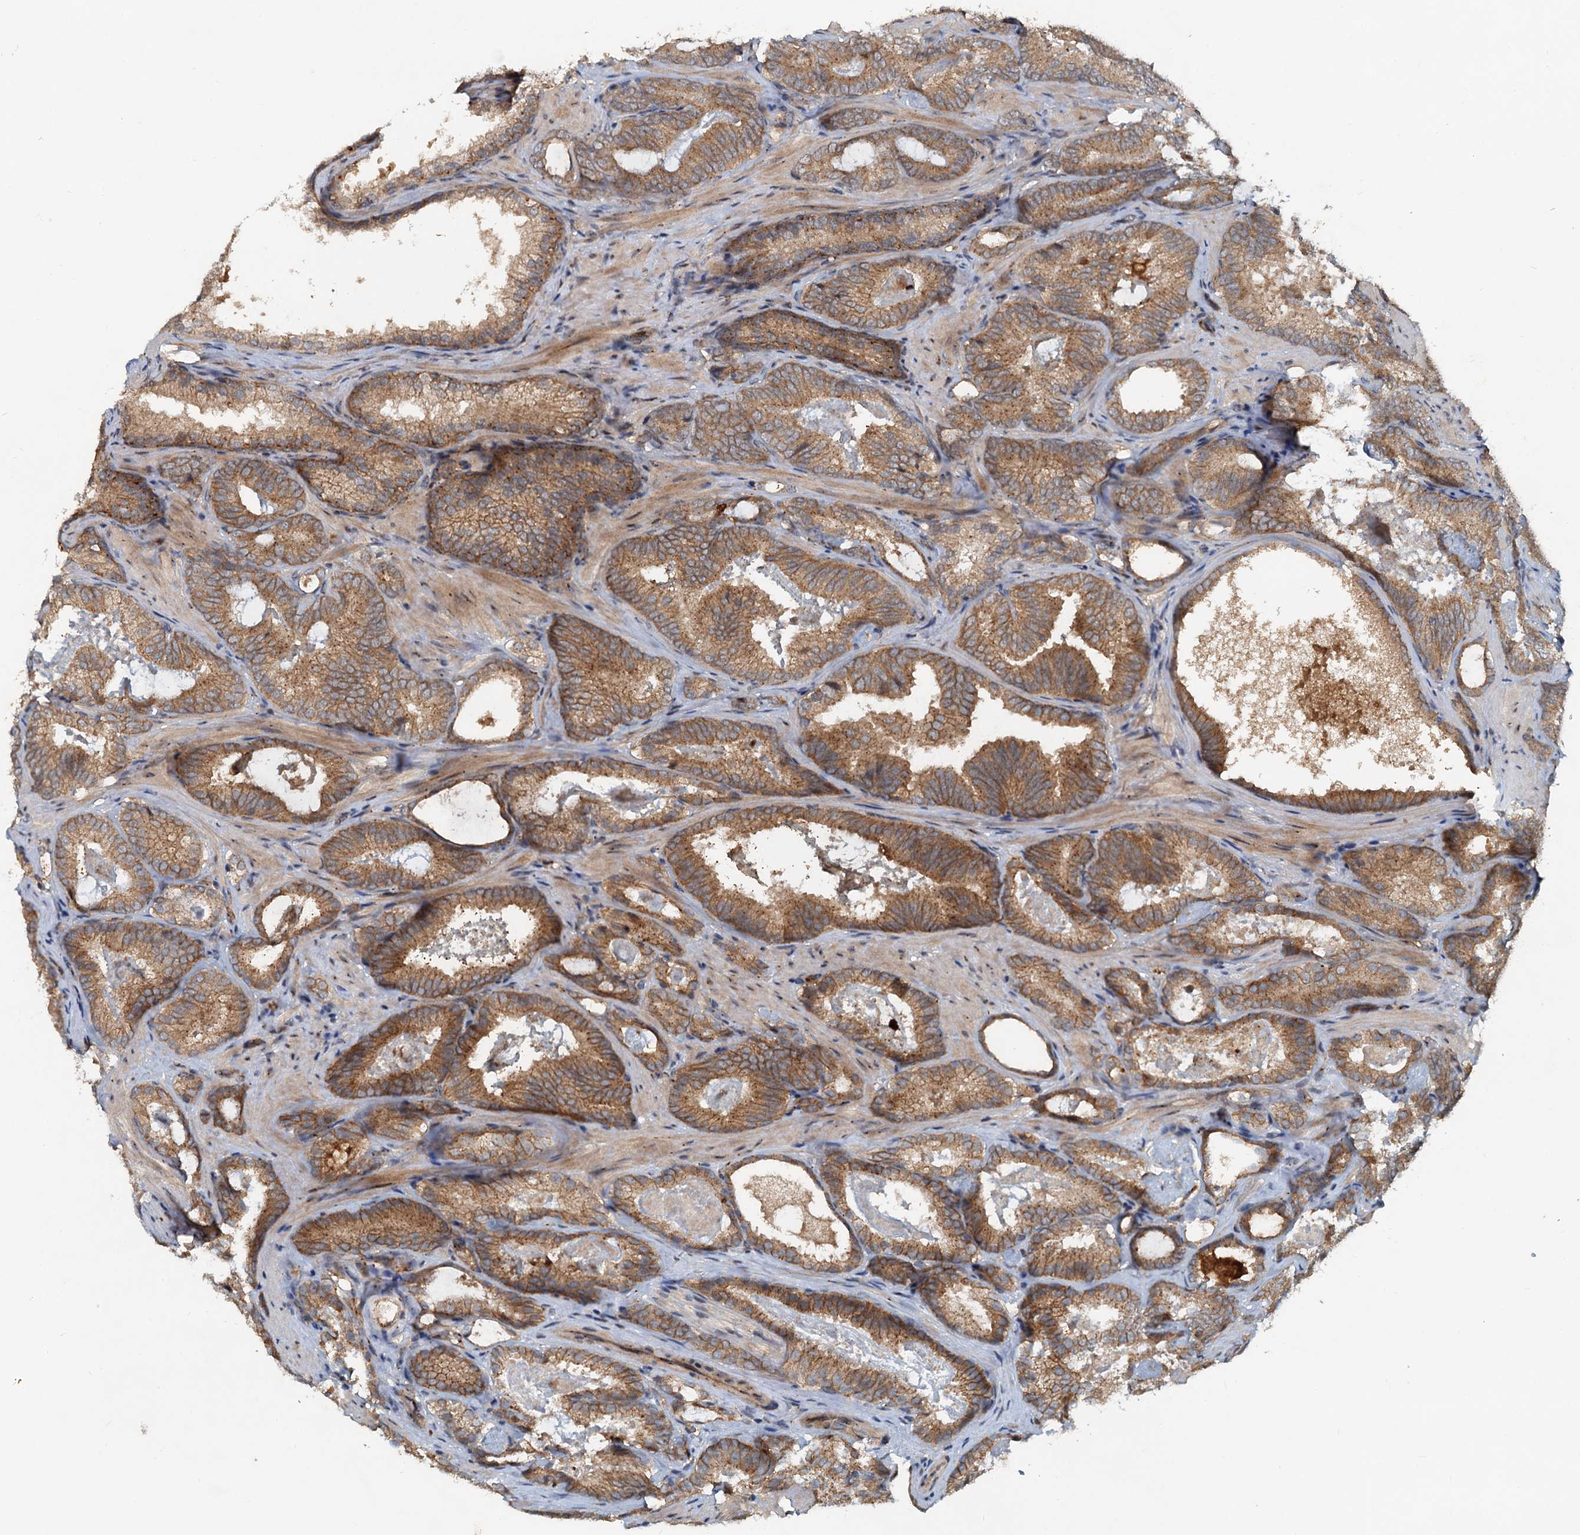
{"staining": {"intensity": "moderate", "quantity": ">75%", "location": "cytoplasmic/membranous"}, "tissue": "prostate cancer", "cell_type": "Tumor cells", "image_type": "cancer", "snomed": [{"axis": "morphology", "description": "Adenocarcinoma, Low grade"}, {"axis": "topography", "description": "Prostate"}], "caption": "Immunohistochemical staining of prostate cancer exhibits moderate cytoplasmic/membranous protein staining in approximately >75% of tumor cells.", "gene": "CEP68", "patient": {"sex": "male", "age": 60}}